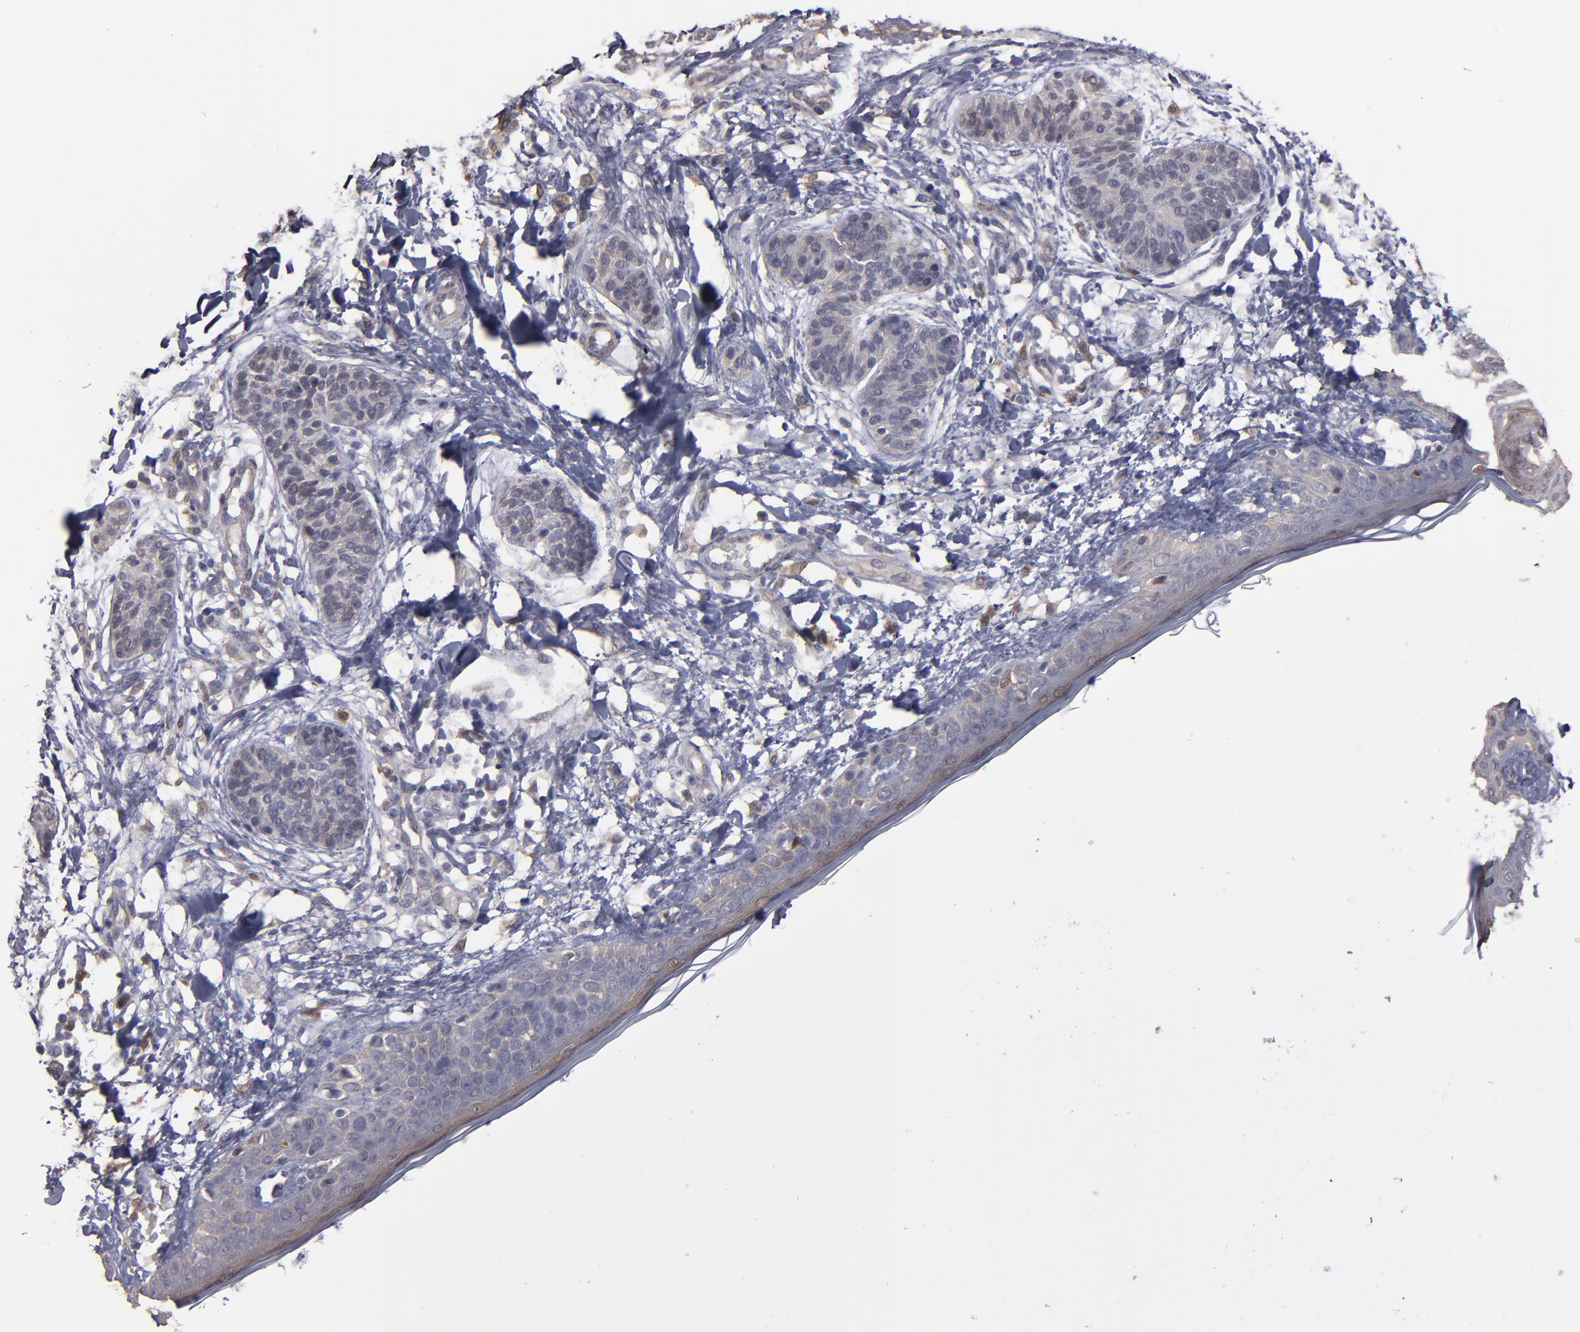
{"staining": {"intensity": "weak", "quantity": ">75%", "location": "cytoplasmic/membranous"}, "tissue": "skin cancer", "cell_type": "Tumor cells", "image_type": "cancer", "snomed": [{"axis": "morphology", "description": "Normal tissue, NOS"}, {"axis": "morphology", "description": "Basal cell carcinoma"}, {"axis": "topography", "description": "Skin"}], "caption": "Tumor cells show low levels of weak cytoplasmic/membranous staining in about >75% of cells in human basal cell carcinoma (skin).", "gene": "NDRG2", "patient": {"sex": "male", "age": 63}}